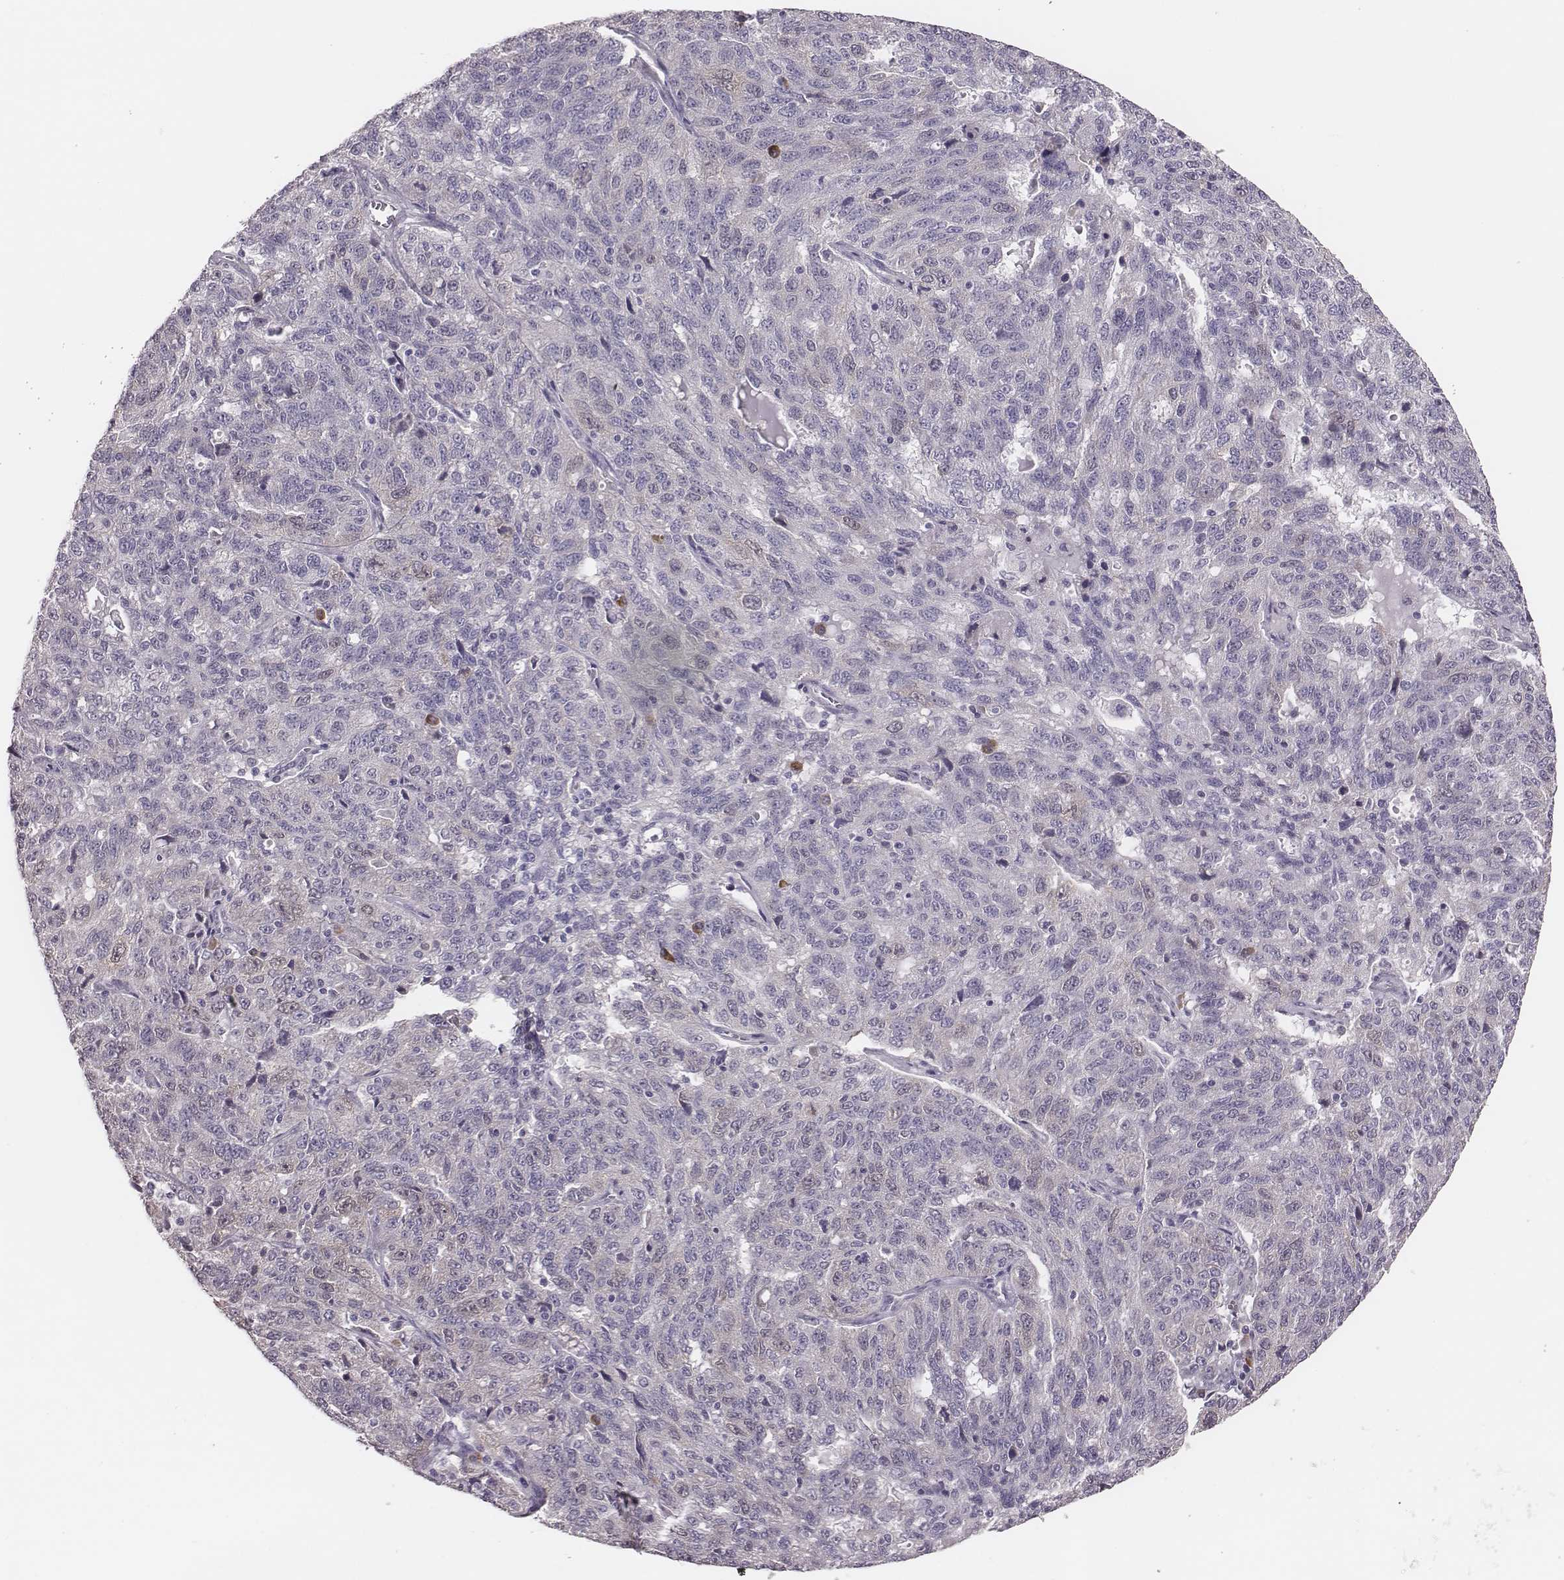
{"staining": {"intensity": "negative", "quantity": "none", "location": "none"}, "tissue": "ovarian cancer", "cell_type": "Tumor cells", "image_type": "cancer", "snomed": [{"axis": "morphology", "description": "Cystadenocarcinoma, serous, NOS"}, {"axis": "topography", "description": "Ovary"}], "caption": "This is a photomicrograph of IHC staining of ovarian serous cystadenocarcinoma, which shows no positivity in tumor cells.", "gene": "PBK", "patient": {"sex": "female", "age": 71}}